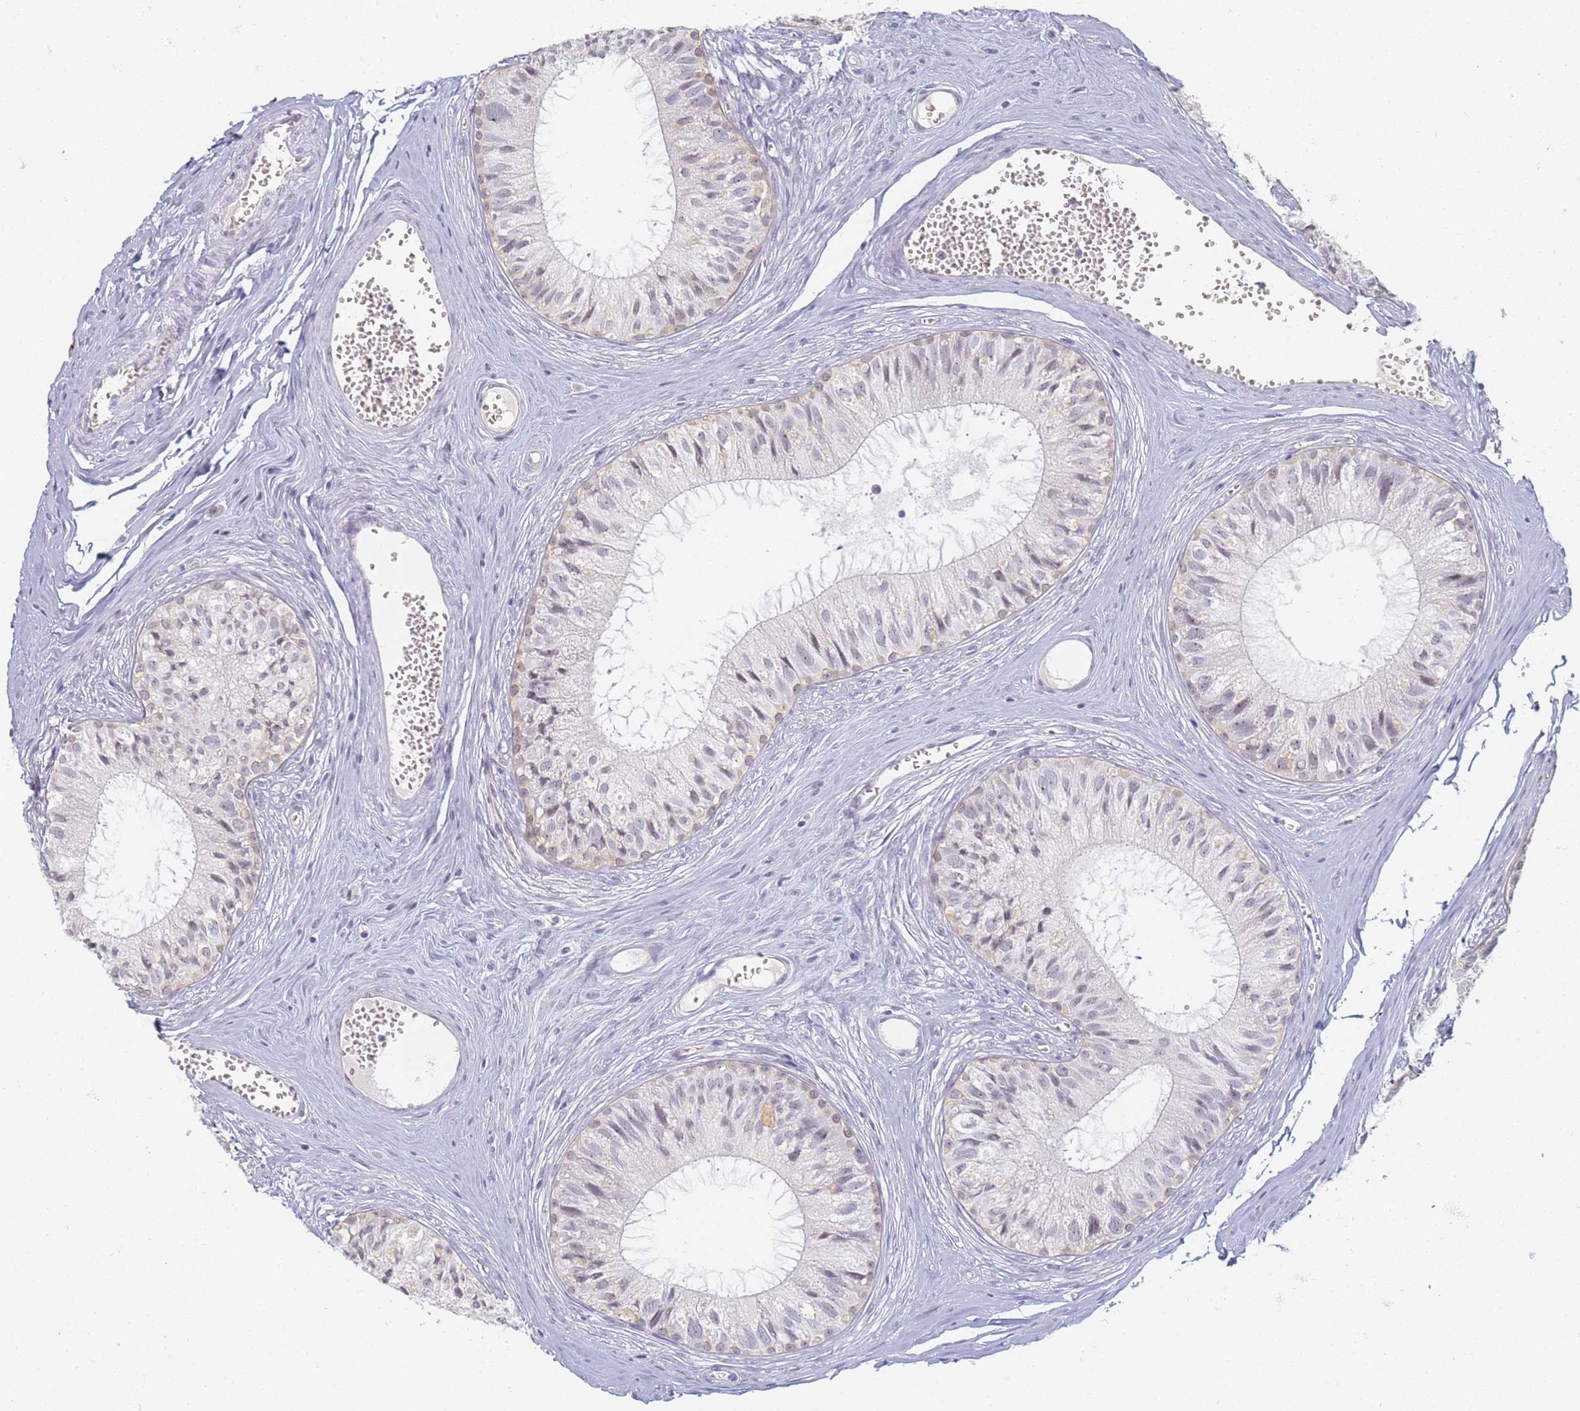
{"staining": {"intensity": "weak", "quantity": "<25%", "location": "nuclear"}, "tissue": "epididymis", "cell_type": "Glandular cells", "image_type": "normal", "snomed": [{"axis": "morphology", "description": "Normal tissue, NOS"}, {"axis": "topography", "description": "Epididymis"}], "caption": "Immunohistochemistry photomicrograph of normal epididymis: epididymis stained with DAB (3,3'-diaminobenzidine) exhibits no significant protein expression in glandular cells.", "gene": "SLC38A9", "patient": {"sex": "male", "age": 36}}